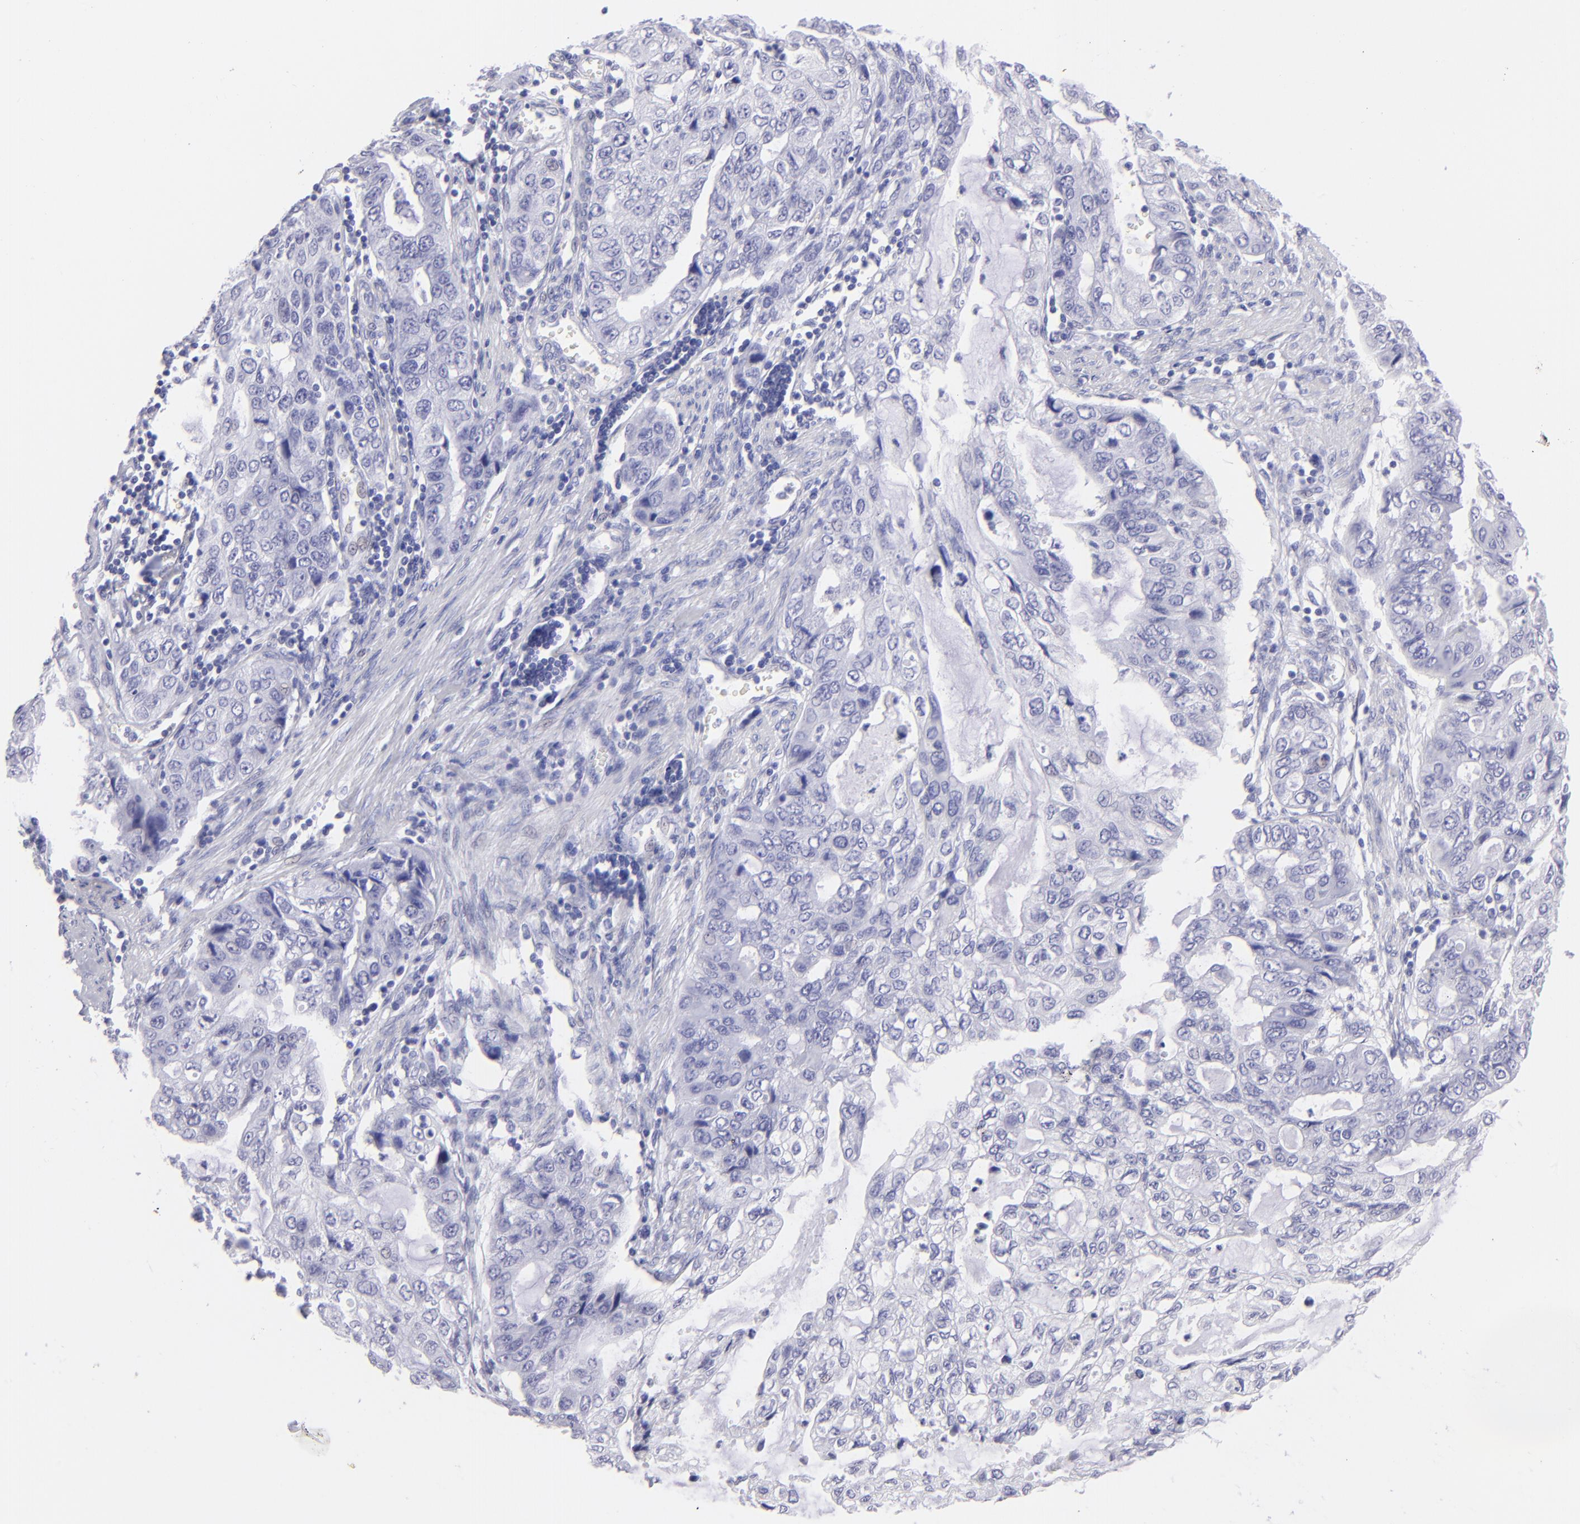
{"staining": {"intensity": "negative", "quantity": "none", "location": "none"}, "tissue": "stomach cancer", "cell_type": "Tumor cells", "image_type": "cancer", "snomed": [{"axis": "morphology", "description": "Adenocarcinoma, NOS"}, {"axis": "topography", "description": "Stomach, upper"}], "caption": "The image displays no staining of tumor cells in stomach cancer (adenocarcinoma).", "gene": "SLC1A3", "patient": {"sex": "female", "age": 52}}